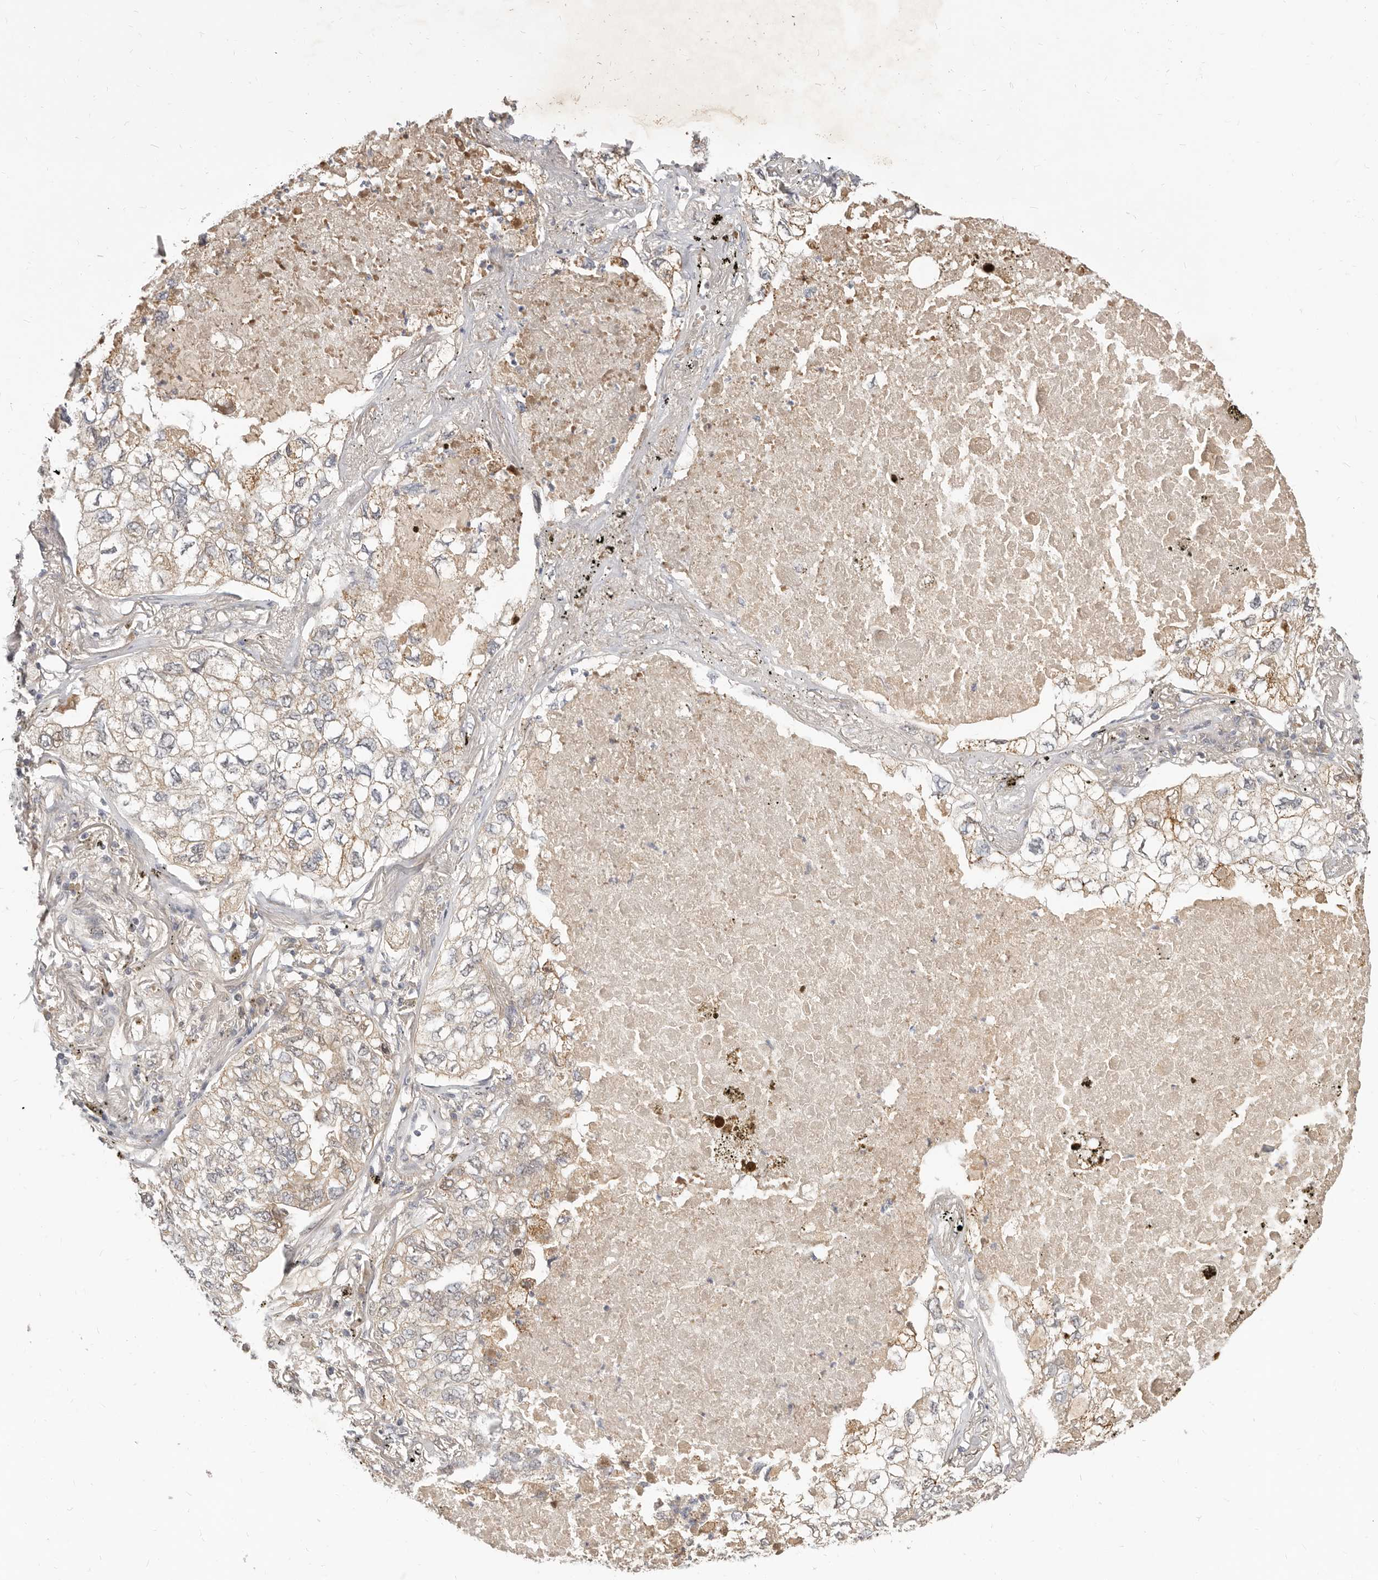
{"staining": {"intensity": "weak", "quantity": "25%-75%", "location": "cytoplasmic/membranous"}, "tissue": "lung cancer", "cell_type": "Tumor cells", "image_type": "cancer", "snomed": [{"axis": "morphology", "description": "Adenocarcinoma, NOS"}, {"axis": "topography", "description": "Lung"}], "caption": "A low amount of weak cytoplasmic/membranous staining is identified in about 25%-75% of tumor cells in lung adenocarcinoma tissue.", "gene": "MICALL2", "patient": {"sex": "male", "age": 65}}